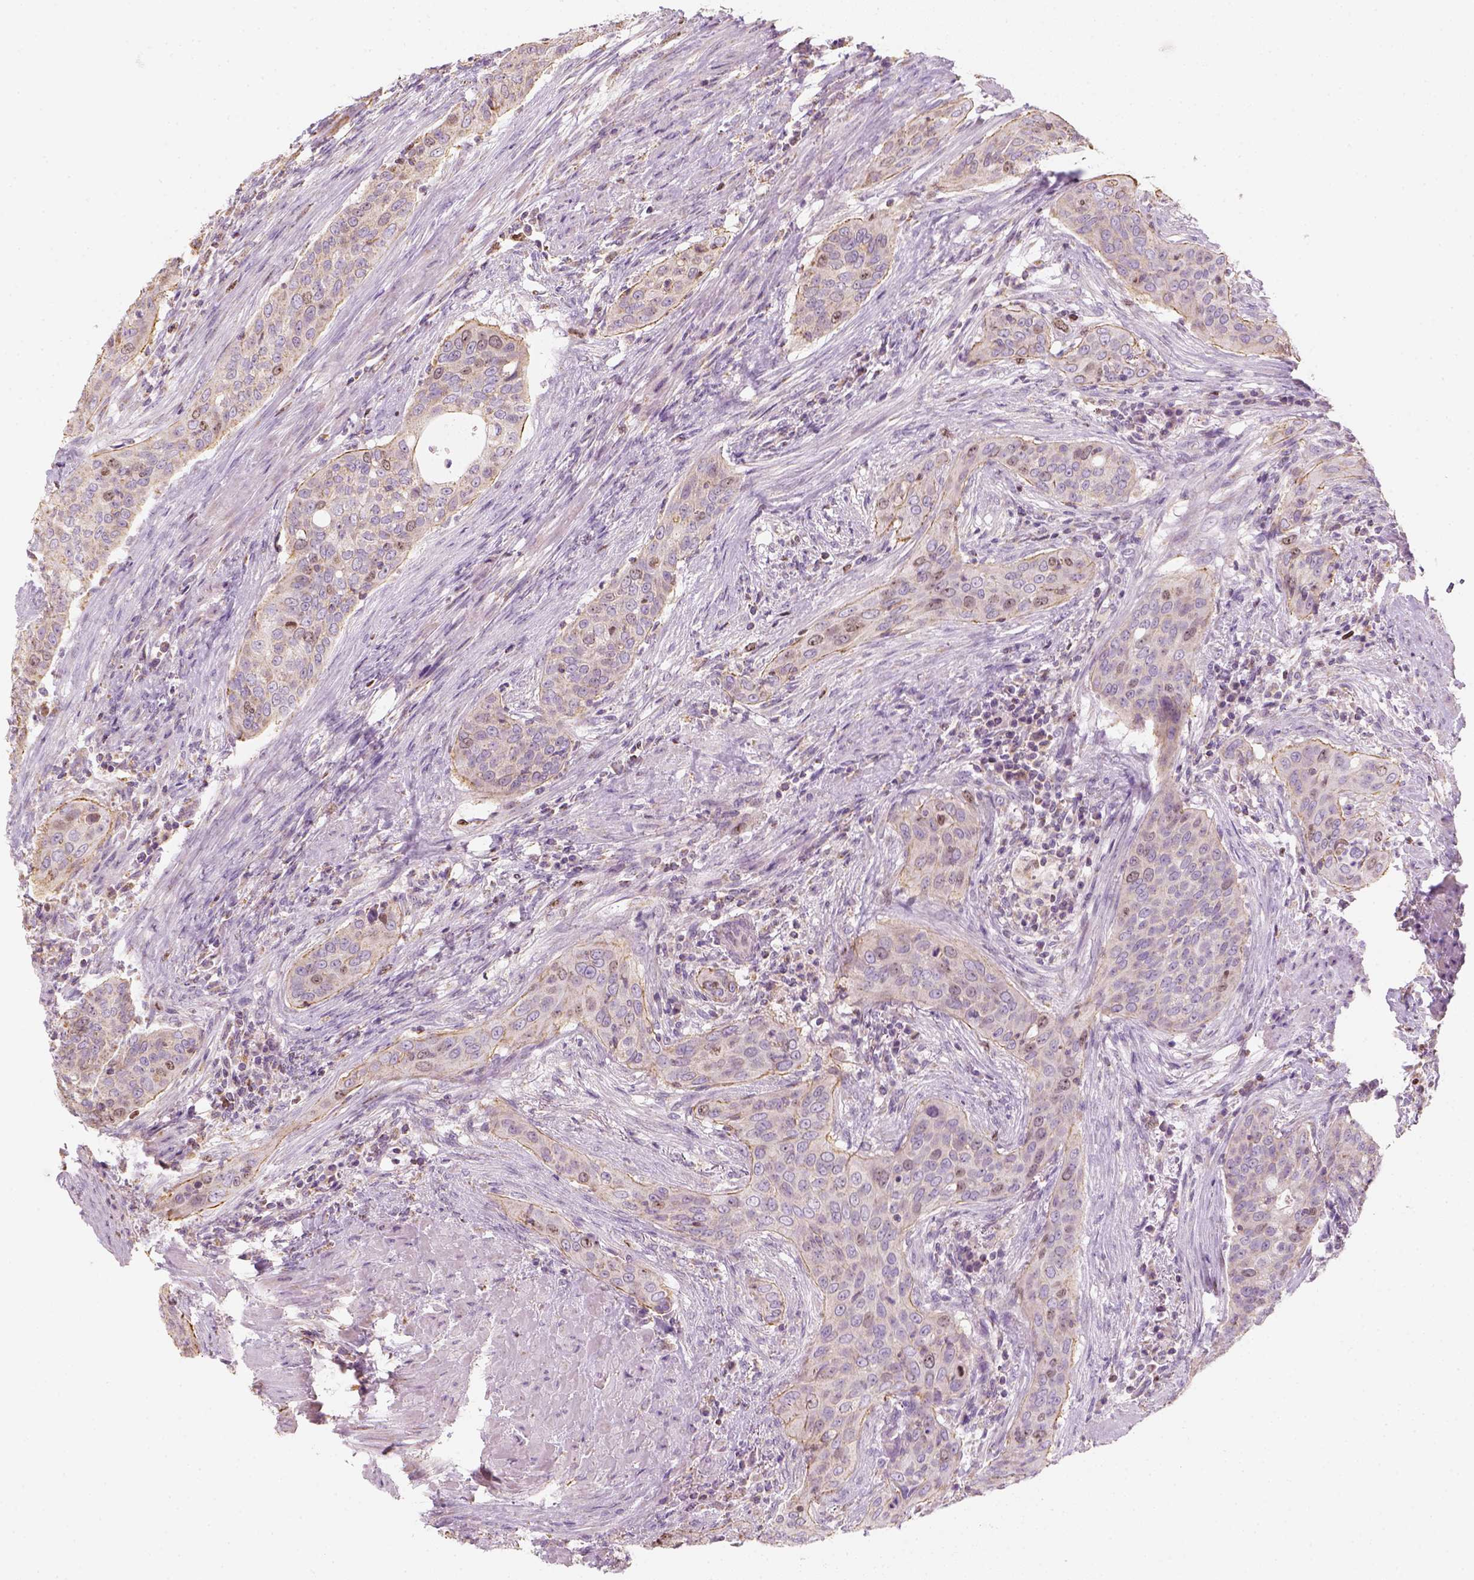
{"staining": {"intensity": "weak", "quantity": "<25%", "location": "cytoplasmic/membranous"}, "tissue": "urothelial cancer", "cell_type": "Tumor cells", "image_type": "cancer", "snomed": [{"axis": "morphology", "description": "Urothelial carcinoma, High grade"}, {"axis": "topography", "description": "Urinary bladder"}], "caption": "Image shows no protein staining in tumor cells of urothelial carcinoma (high-grade) tissue.", "gene": "LCA5", "patient": {"sex": "male", "age": 82}}